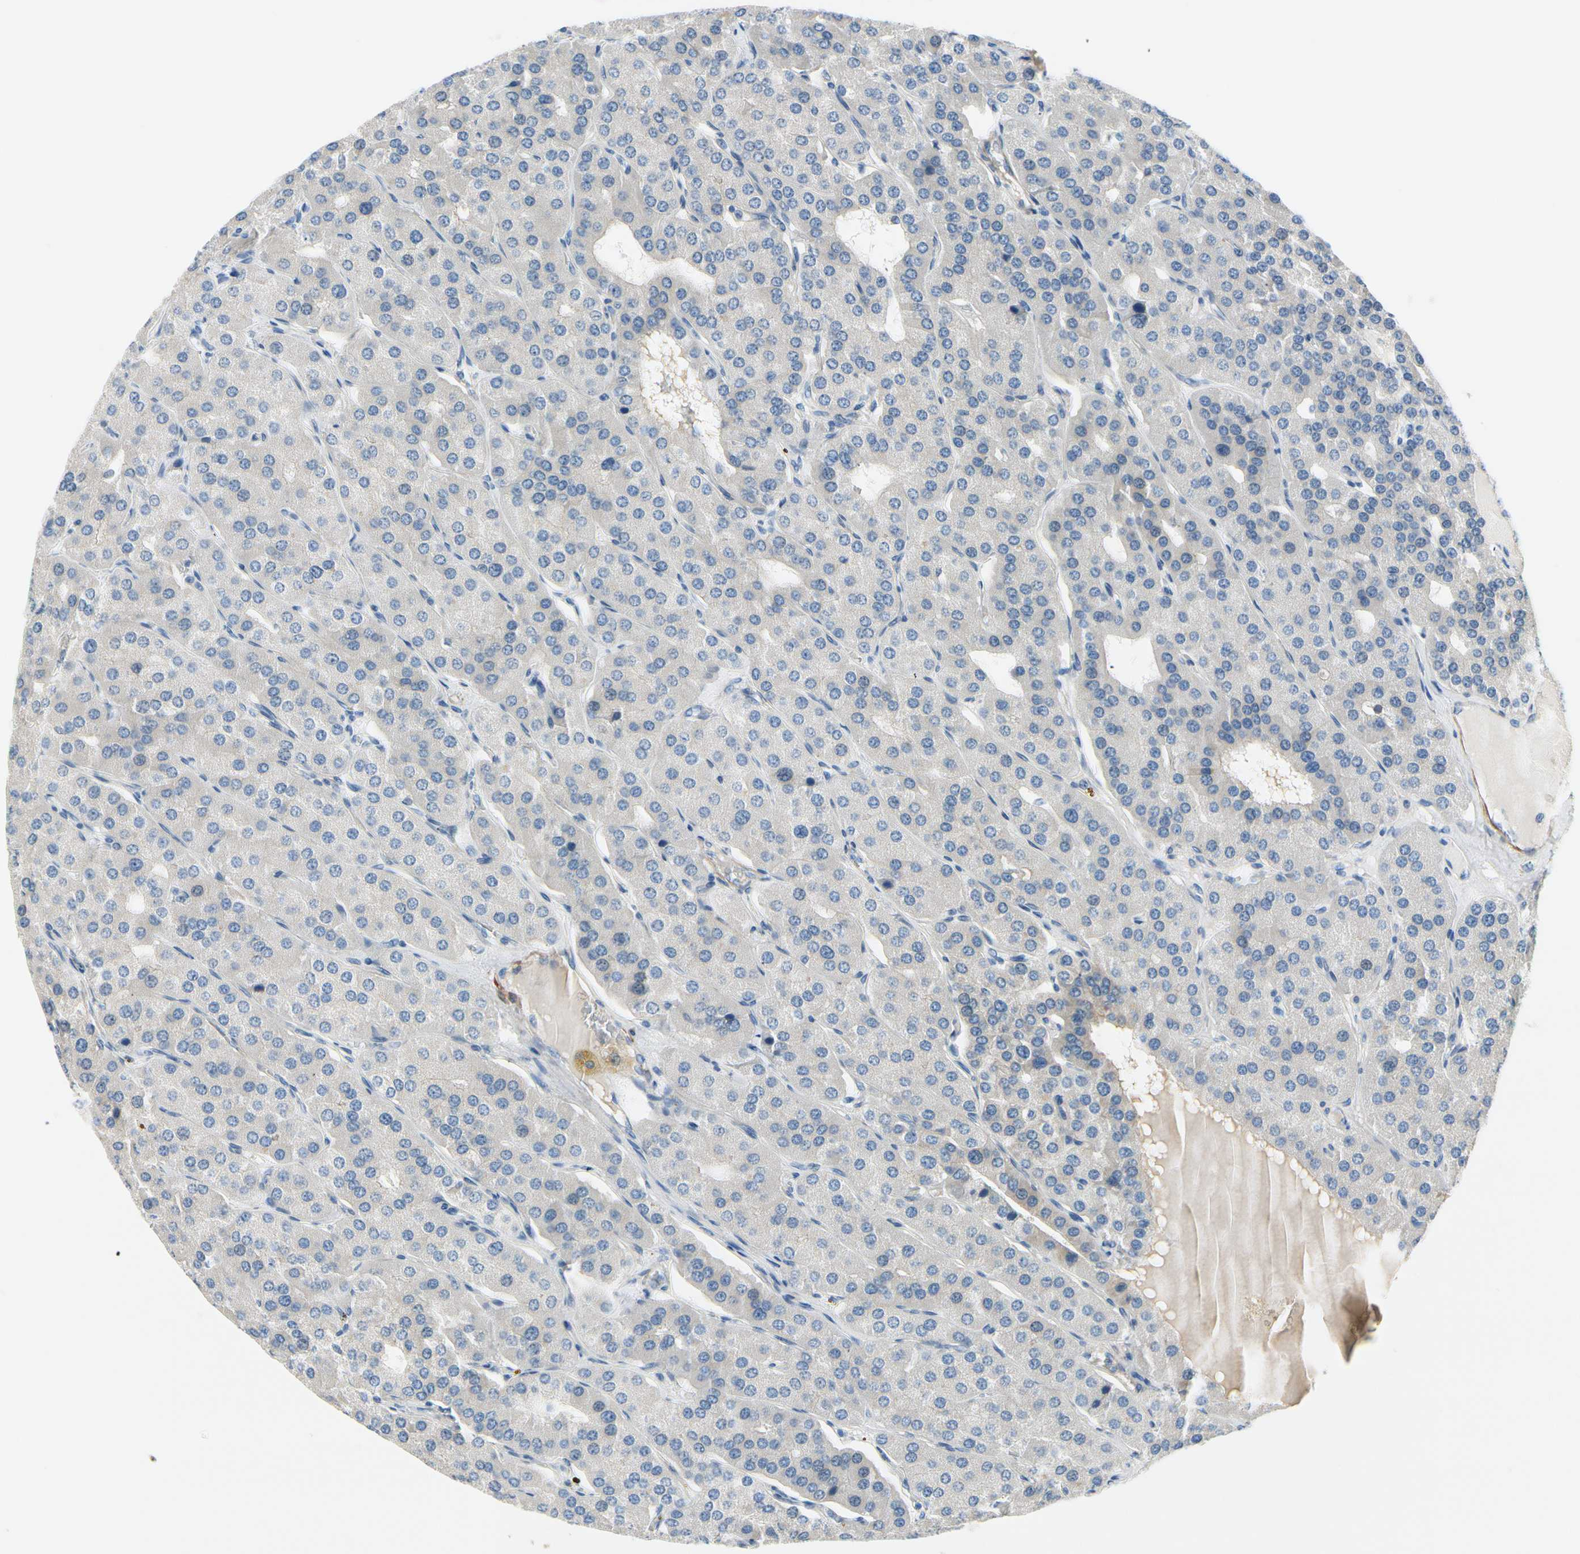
{"staining": {"intensity": "weak", "quantity": "25%-75%", "location": "cytoplasmic/membranous,nuclear"}, "tissue": "parathyroid gland", "cell_type": "Glandular cells", "image_type": "normal", "snomed": [{"axis": "morphology", "description": "Normal tissue, NOS"}, {"axis": "morphology", "description": "Adenoma, NOS"}, {"axis": "topography", "description": "Parathyroid gland"}], "caption": "IHC (DAB) staining of normal human parathyroid gland displays weak cytoplasmic/membranous,nuclear protein expression in approximately 25%-75% of glandular cells.", "gene": "FCER2", "patient": {"sex": "female", "age": 86}}